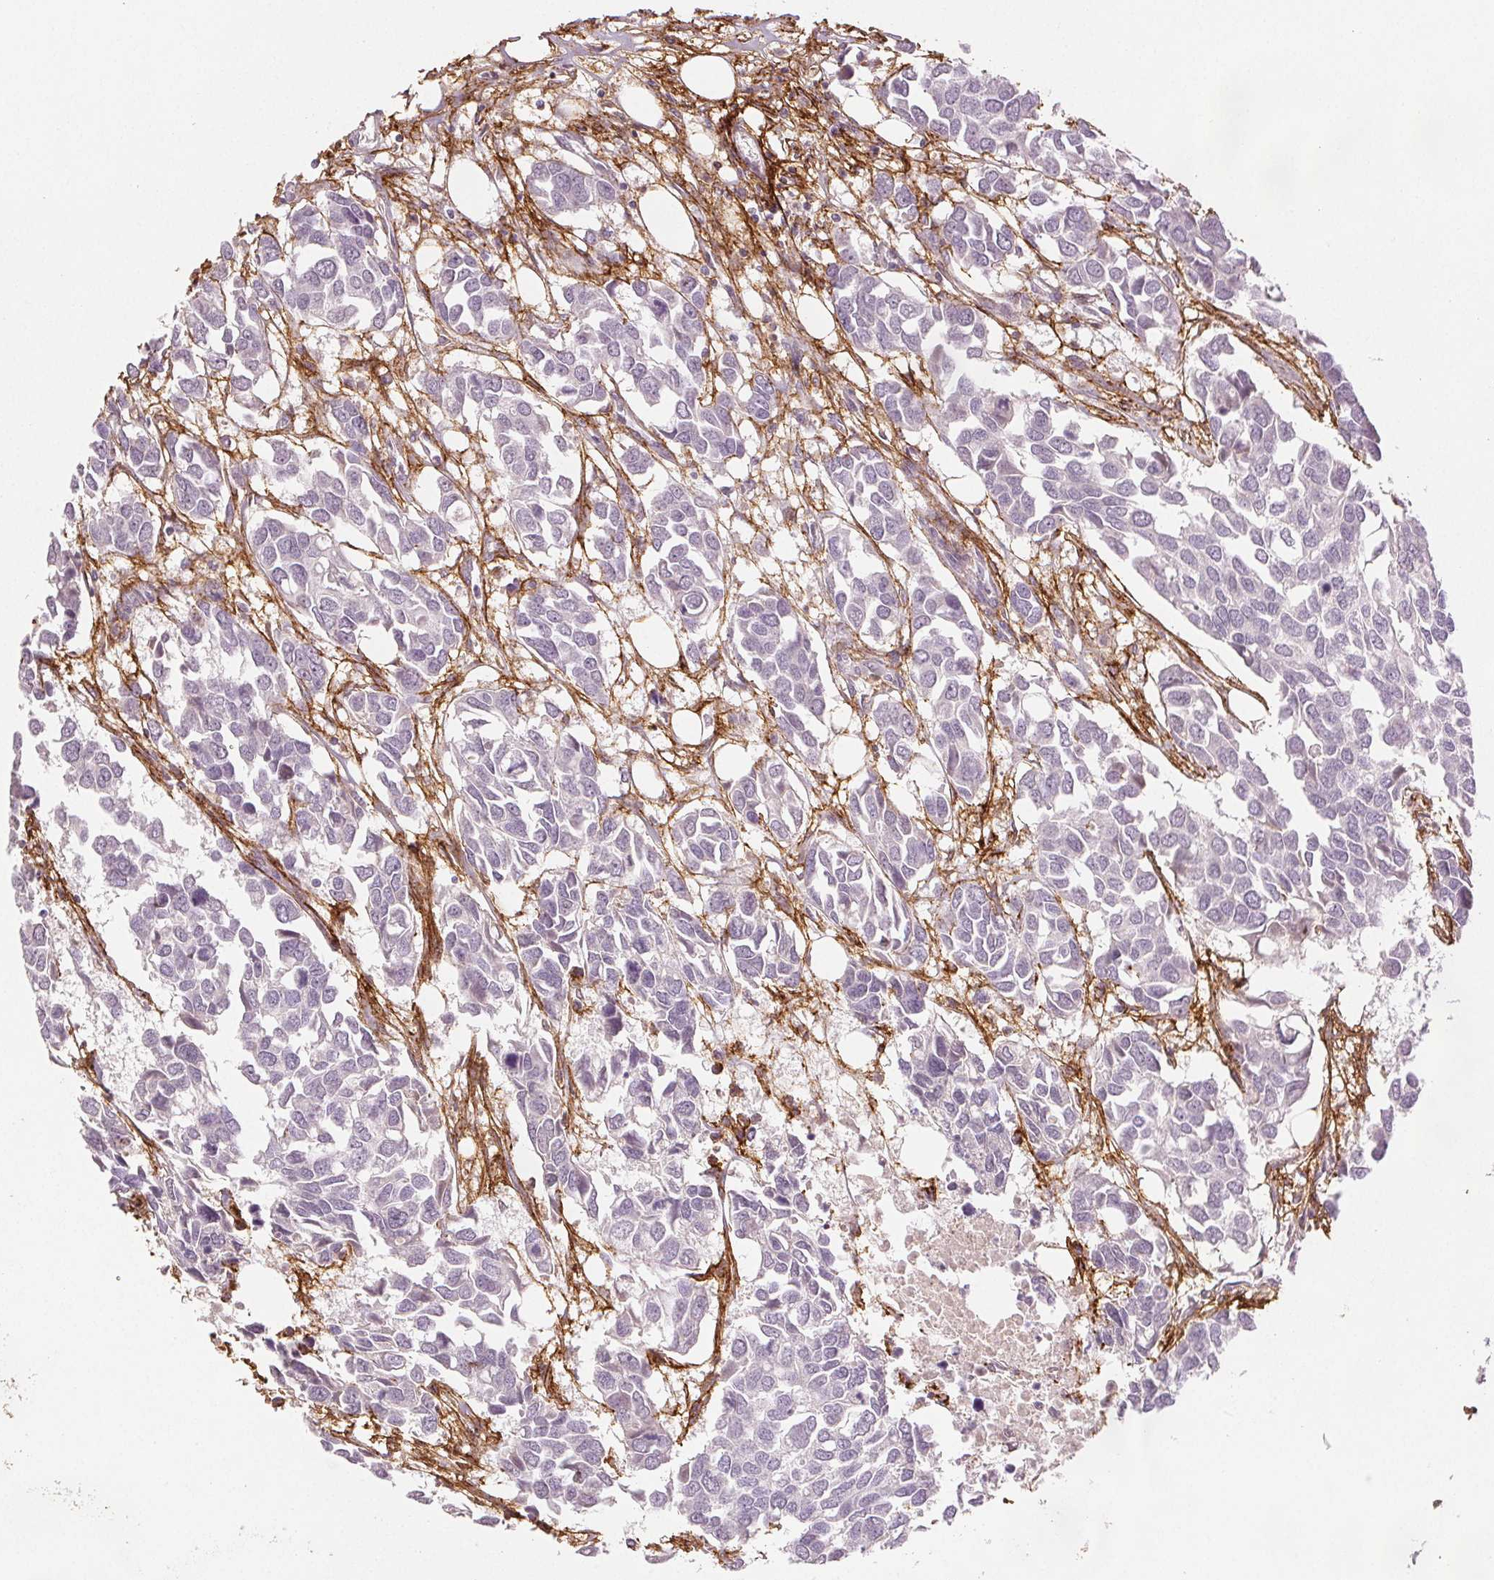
{"staining": {"intensity": "negative", "quantity": "none", "location": "none"}, "tissue": "breast cancer", "cell_type": "Tumor cells", "image_type": "cancer", "snomed": [{"axis": "morphology", "description": "Duct carcinoma"}, {"axis": "topography", "description": "Breast"}], "caption": "High magnification brightfield microscopy of breast cancer stained with DAB (3,3'-diaminobenzidine) (brown) and counterstained with hematoxylin (blue): tumor cells show no significant staining.", "gene": "FBN1", "patient": {"sex": "female", "age": 83}}